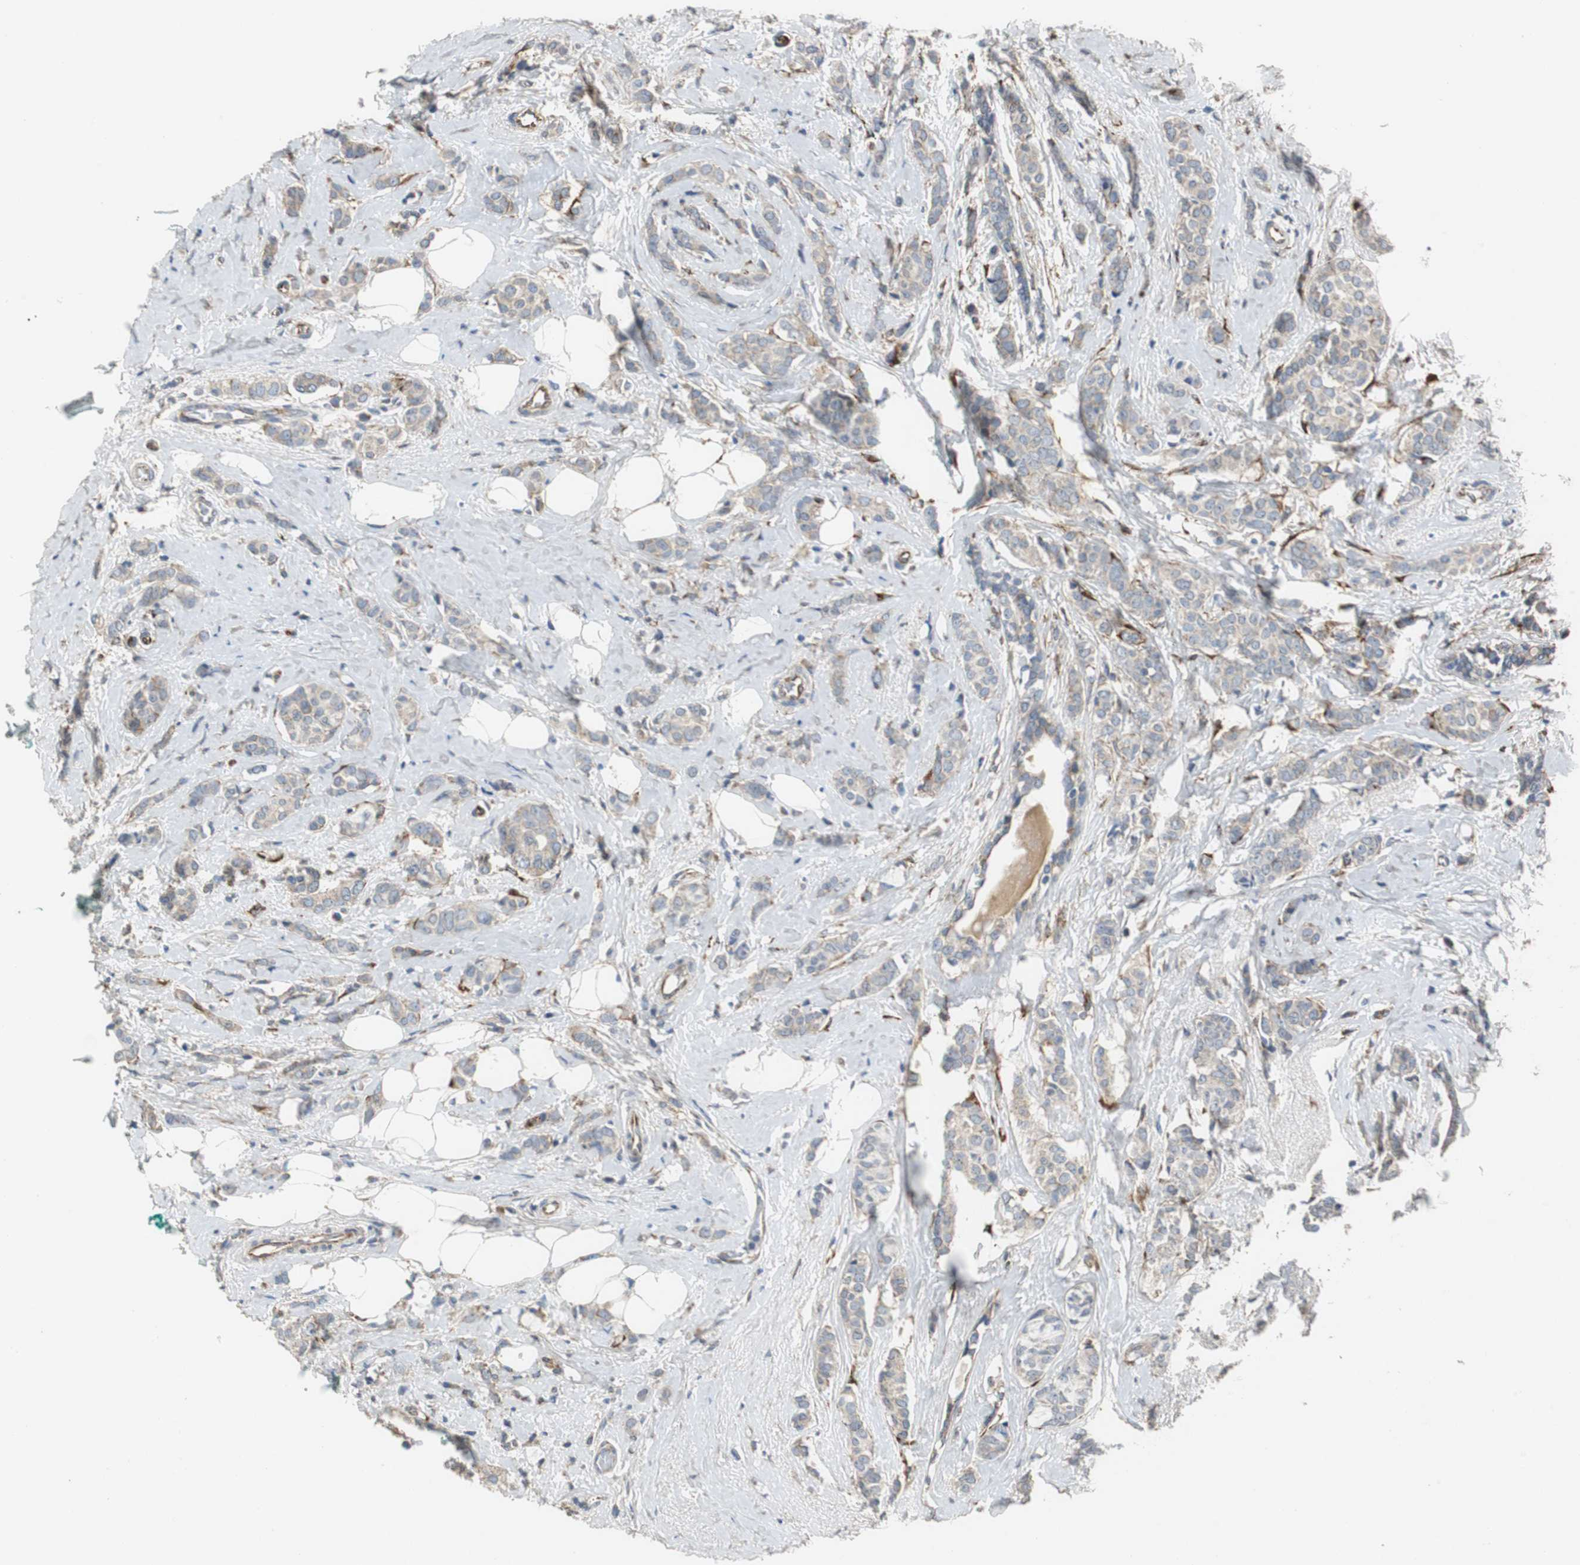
{"staining": {"intensity": "weak", "quantity": ">75%", "location": "cytoplasmic/membranous"}, "tissue": "breast cancer", "cell_type": "Tumor cells", "image_type": "cancer", "snomed": [{"axis": "morphology", "description": "Lobular carcinoma"}, {"axis": "topography", "description": "Breast"}], "caption": "Protein expression by immunohistochemistry (IHC) demonstrates weak cytoplasmic/membranous expression in approximately >75% of tumor cells in lobular carcinoma (breast).", "gene": "ISCU", "patient": {"sex": "female", "age": 60}}